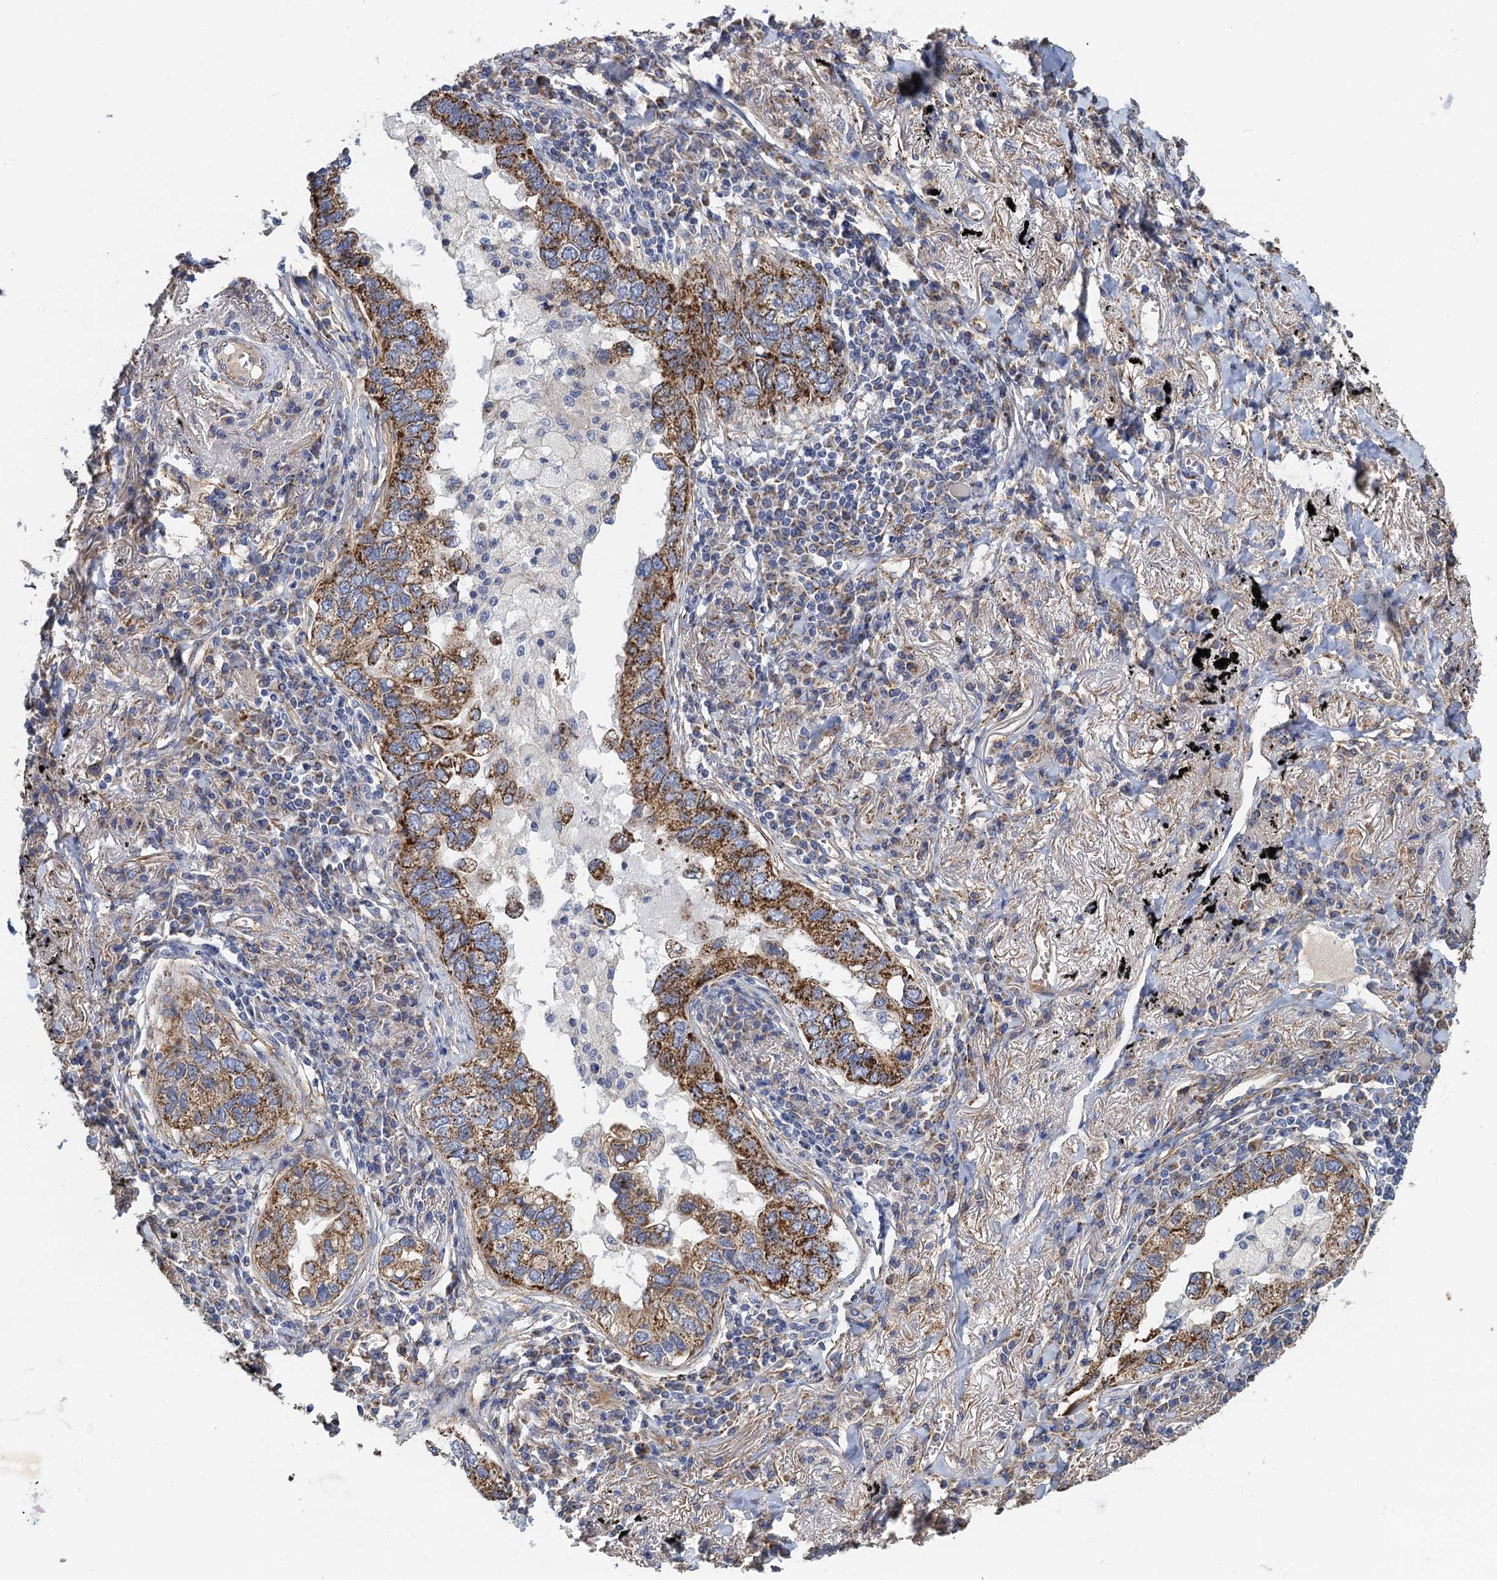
{"staining": {"intensity": "strong", "quantity": ">75%", "location": "cytoplasmic/membranous"}, "tissue": "lung cancer", "cell_type": "Tumor cells", "image_type": "cancer", "snomed": [{"axis": "morphology", "description": "Adenocarcinoma, NOS"}, {"axis": "topography", "description": "Lung"}], "caption": "Strong cytoplasmic/membranous positivity for a protein is seen in about >75% of tumor cells of lung adenocarcinoma using immunohistochemistry.", "gene": "GCSH", "patient": {"sex": "male", "age": 65}}